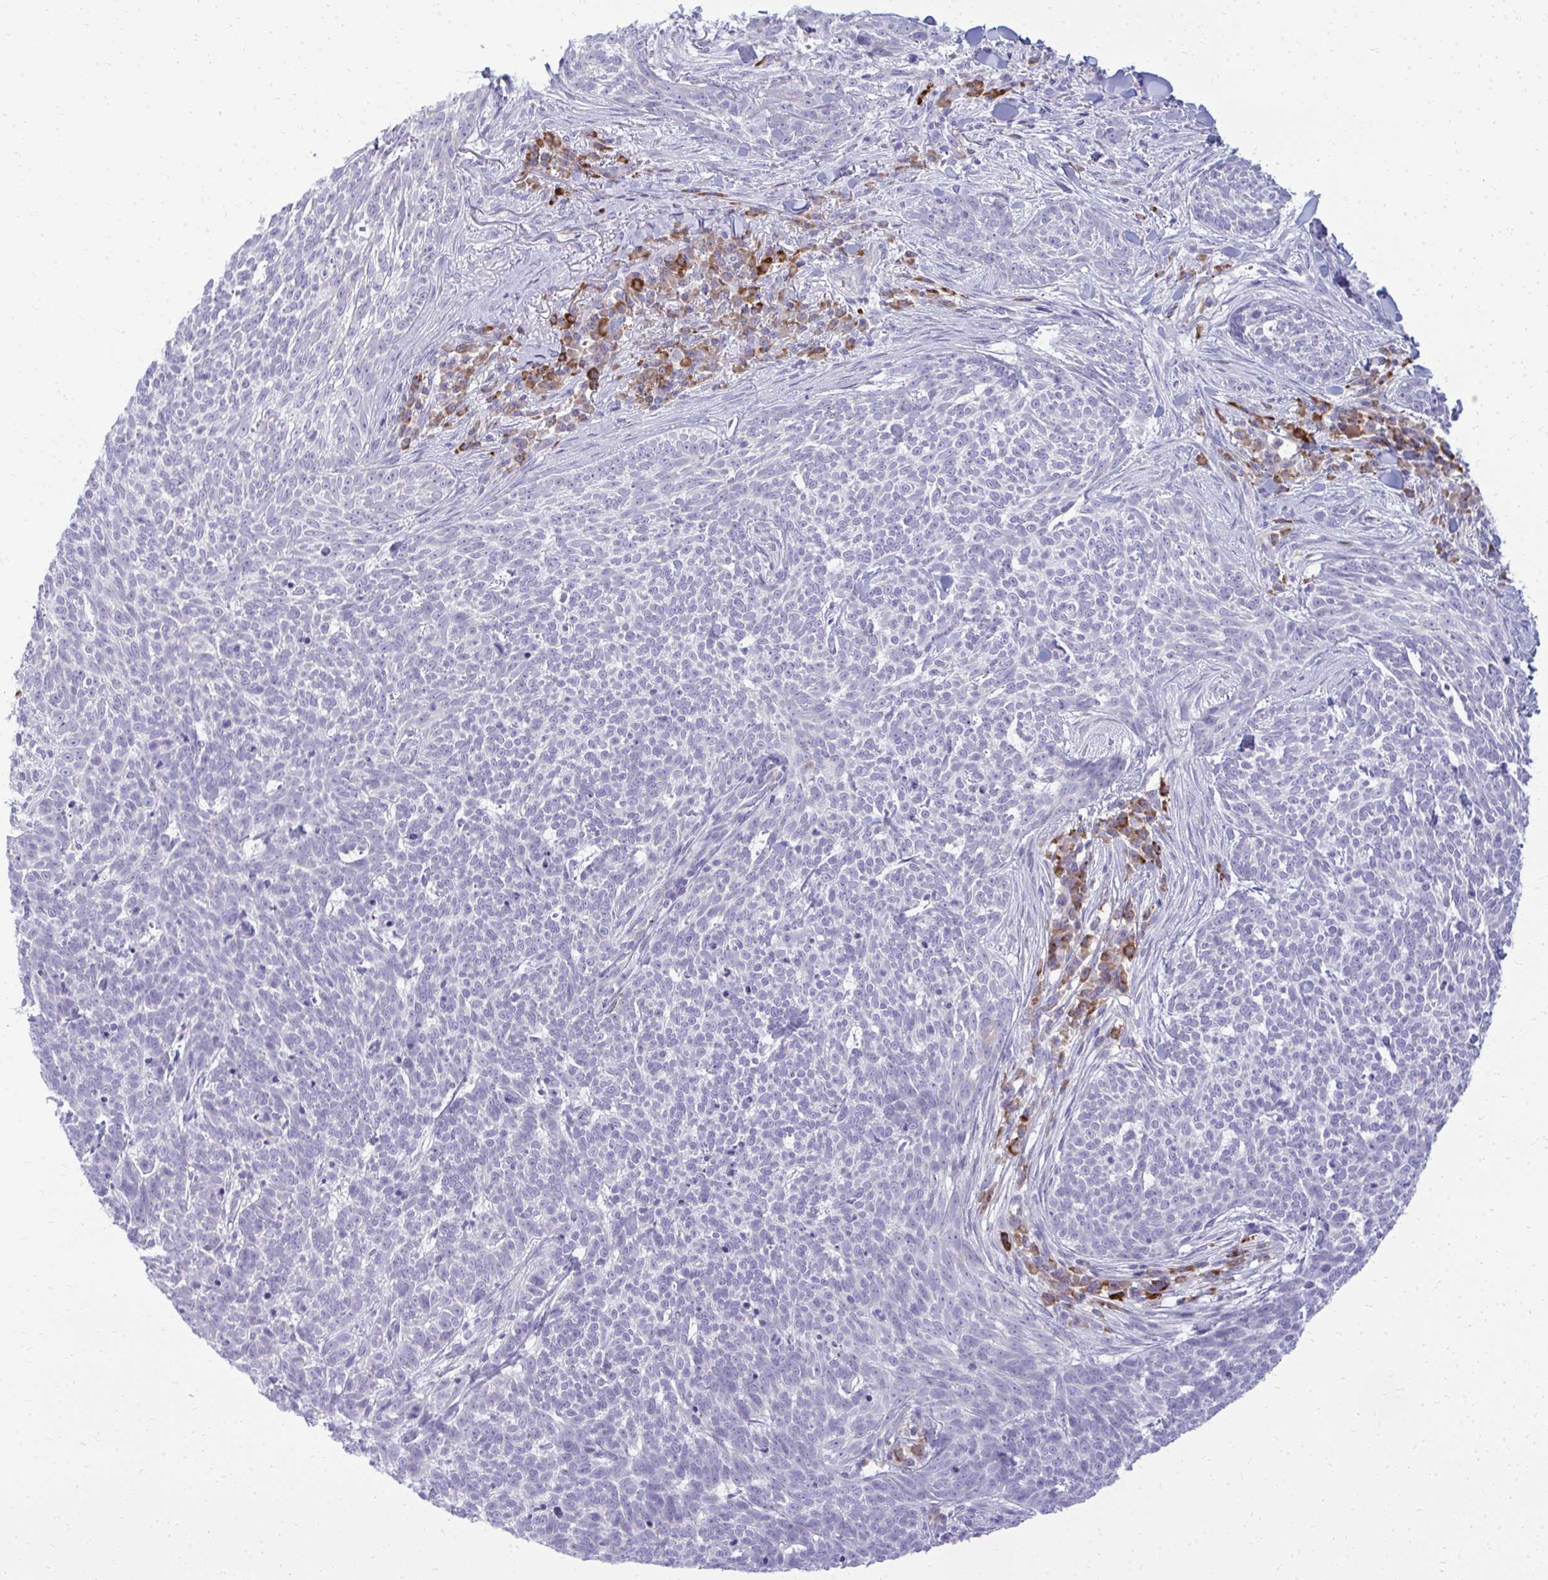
{"staining": {"intensity": "negative", "quantity": "none", "location": "none"}, "tissue": "skin cancer", "cell_type": "Tumor cells", "image_type": "cancer", "snomed": [{"axis": "morphology", "description": "Basal cell carcinoma"}, {"axis": "topography", "description": "Skin"}], "caption": "Tumor cells are negative for brown protein staining in basal cell carcinoma (skin).", "gene": "TSPEAR", "patient": {"sex": "female", "age": 93}}